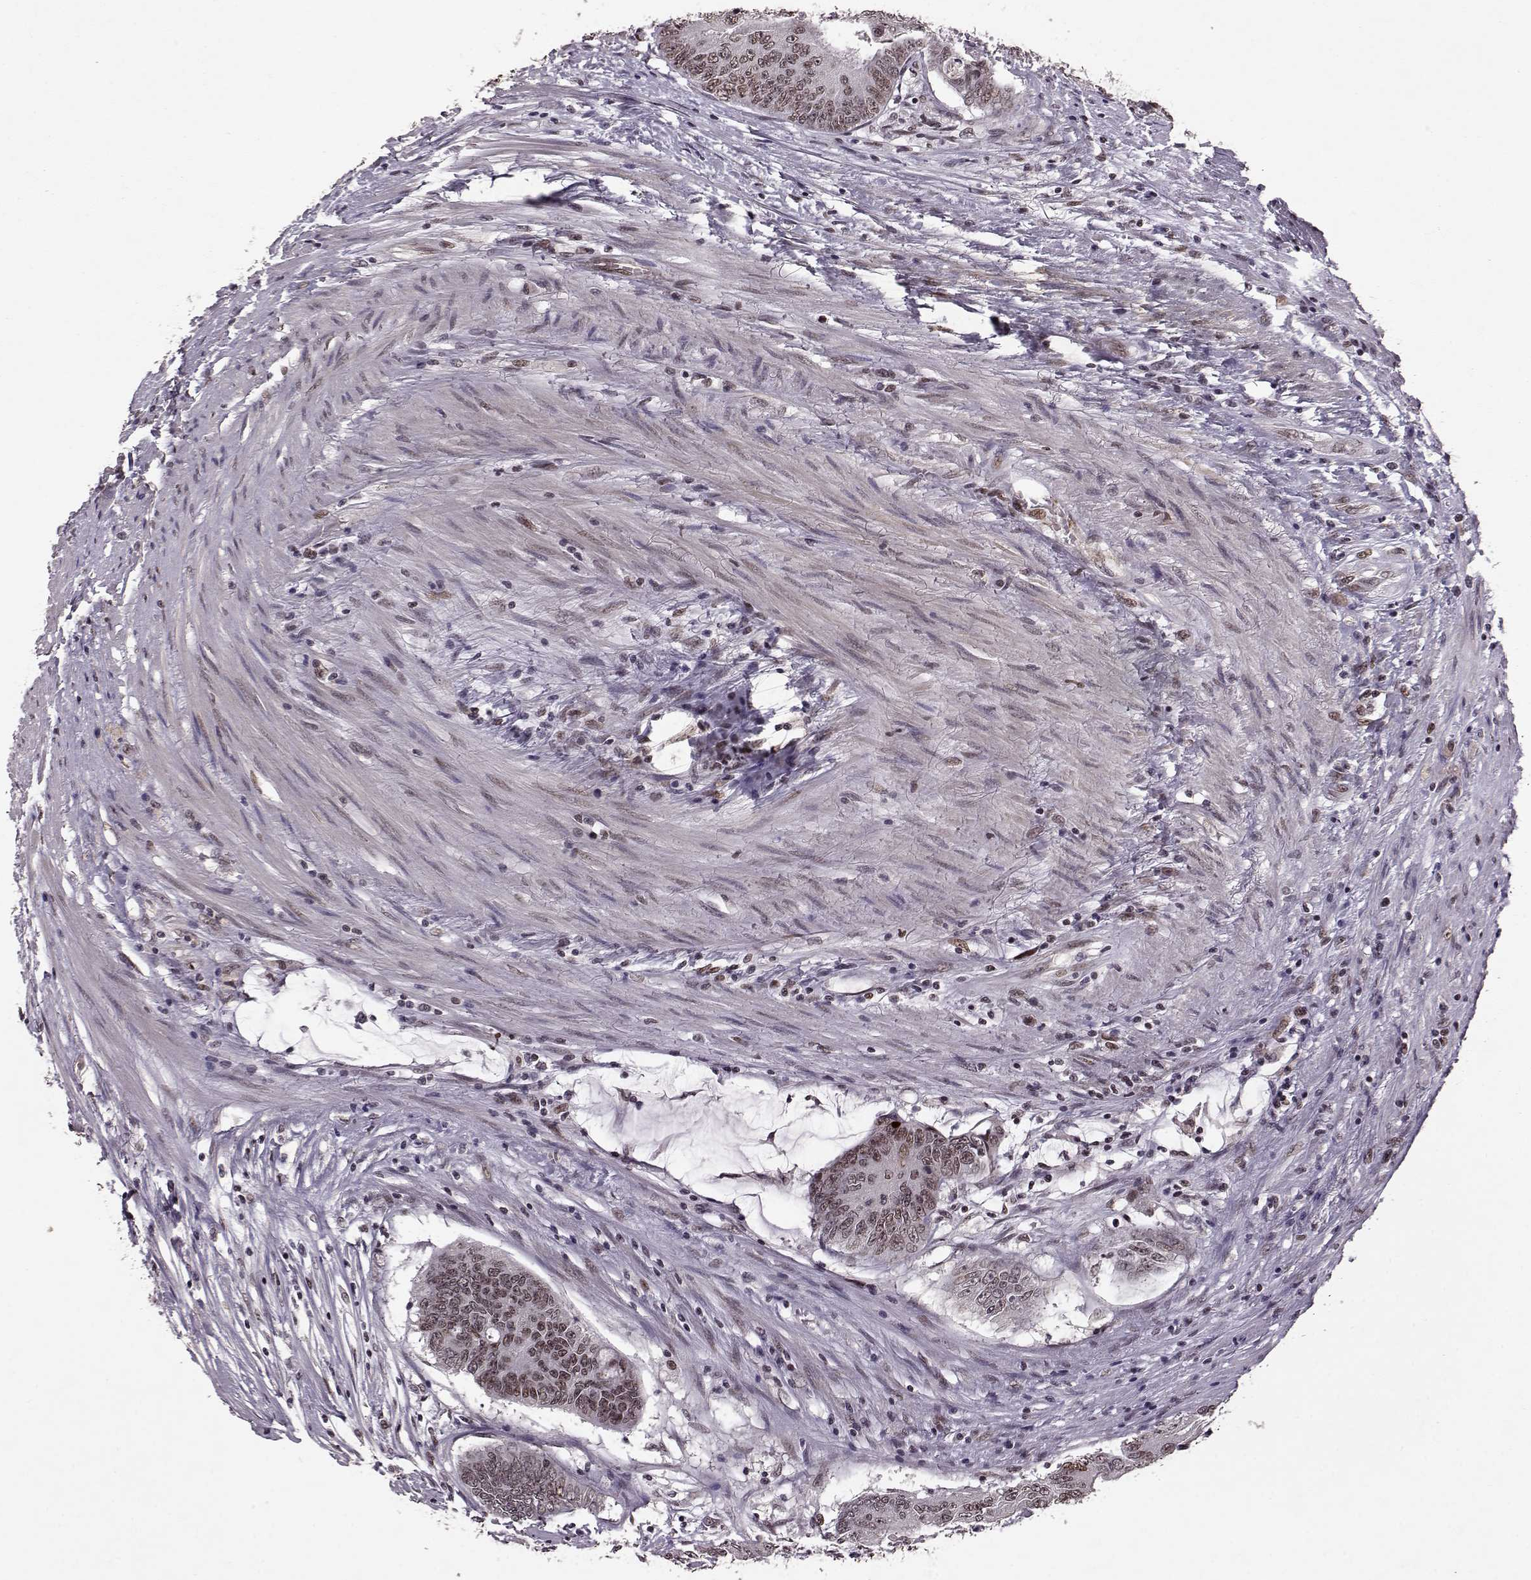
{"staining": {"intensity": "weak", "quantity": ">75%", "location": "nuclear"}, "tissue": "colorectal cancer", "cell_type": "Tumor cells", "image_type": "cancer", "snomed": [{"axis": "morphology", "description": "Adenocarcinoma, NOS"}, {"axis": "topography", "description": "Rectum"}], "caption": "Weak nuclear positivity is identified in about >75% of tumor cells in adenocarcinoma (colorectal).", "gene": "RRAGD", "patient": {"sex": "male", "age": 59}}